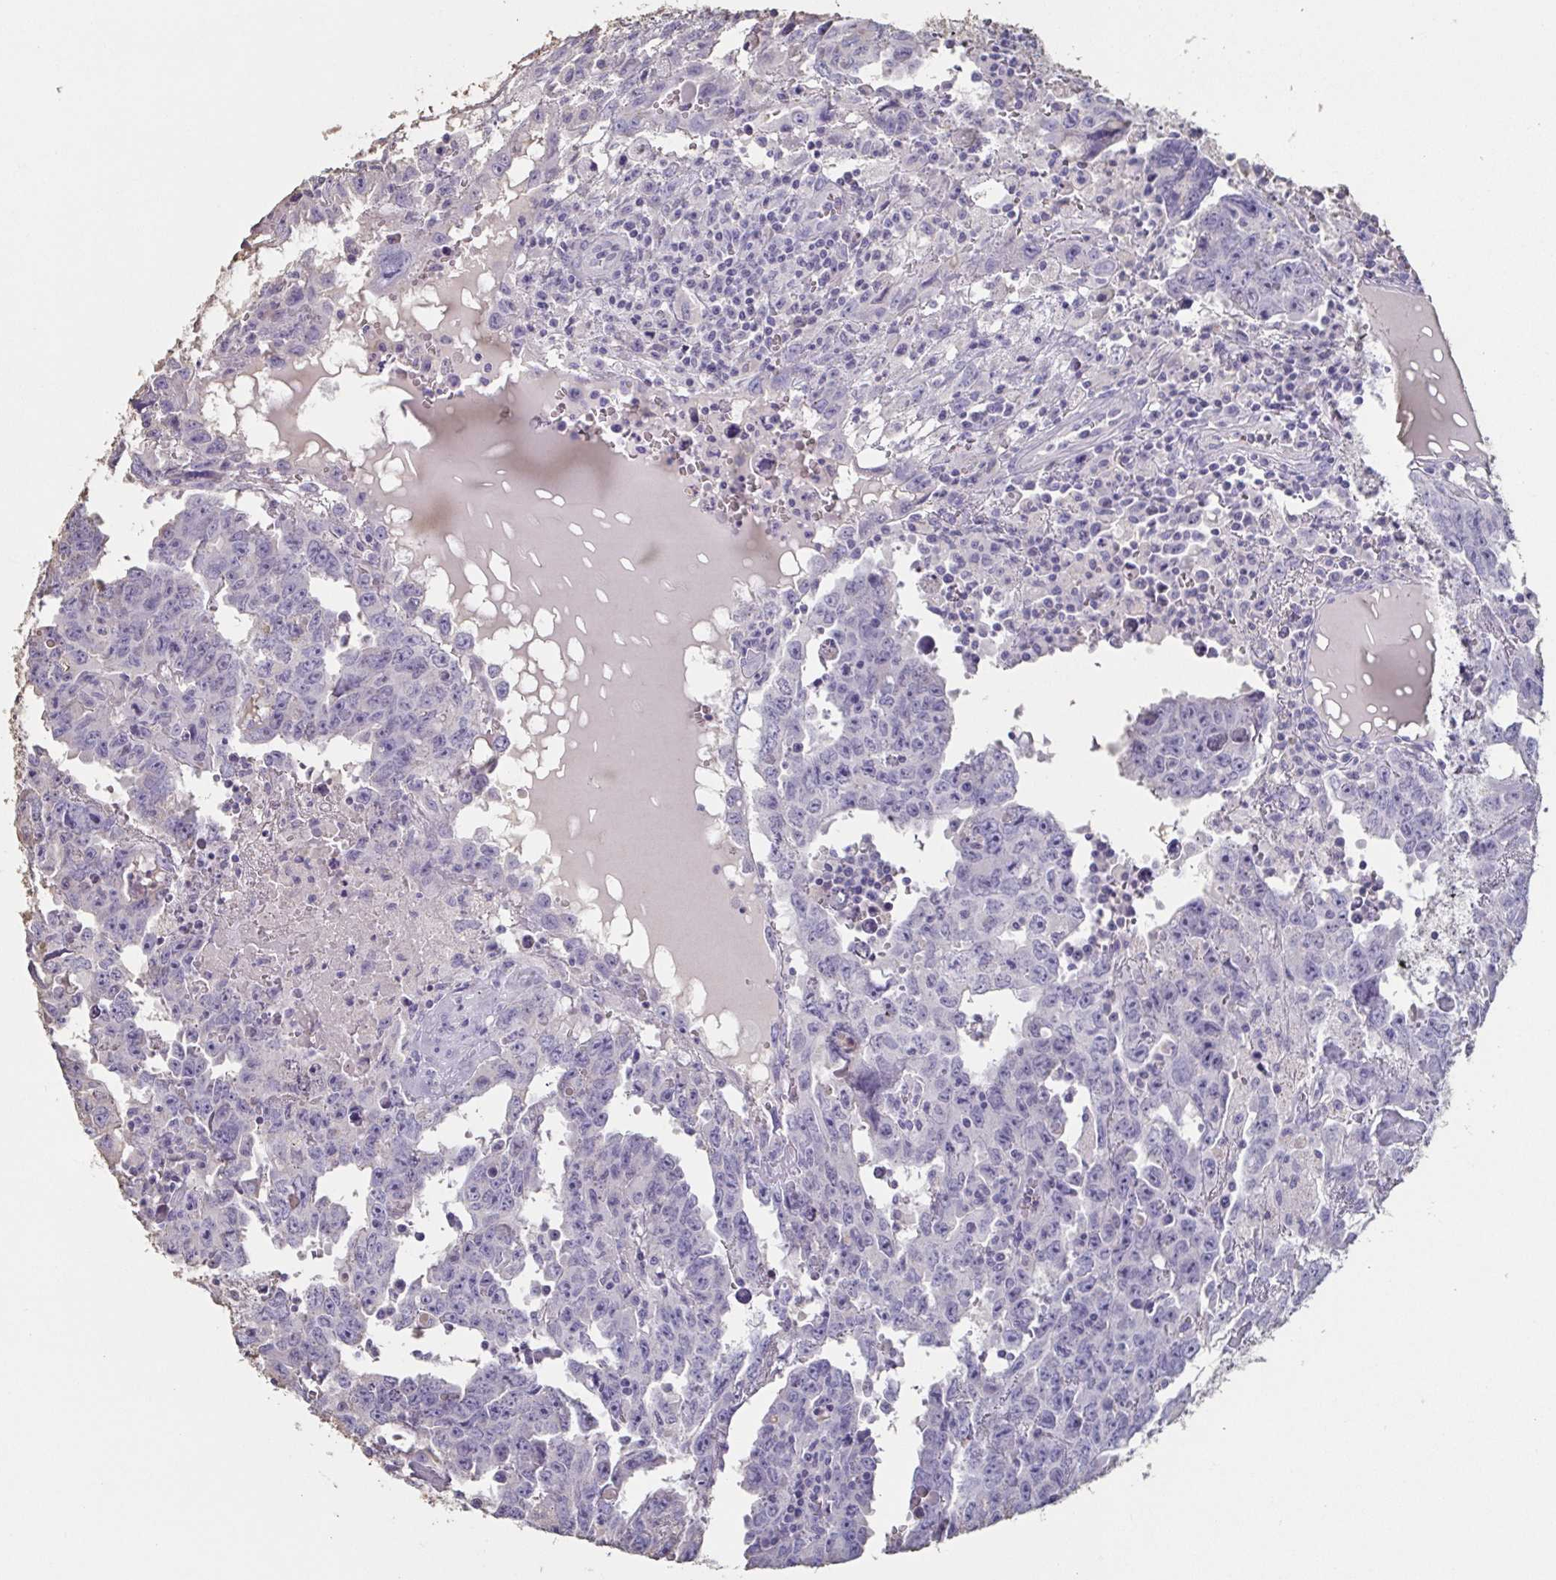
{"staining": {"intensity": "negative", "quantity": "none", "location": "none"}, "tissue": "testis cancer", "cell_type": "Tumor cells", "image_type": "cancer", "snomed": [{"axis": "morphology", "description": "Carcinoma, Embryonal, NOS"}, {"axis": "topography", "description": "Testis"}], "caption": "The image demonstrates no significant expression in tumor cells of testis cancer. The staining is performed using DAB brown chromogen with nuclei counter-stained in using hematoxylin.", "gene": "BPIFA2", "patient": {"sex": "male", "age": 22}}